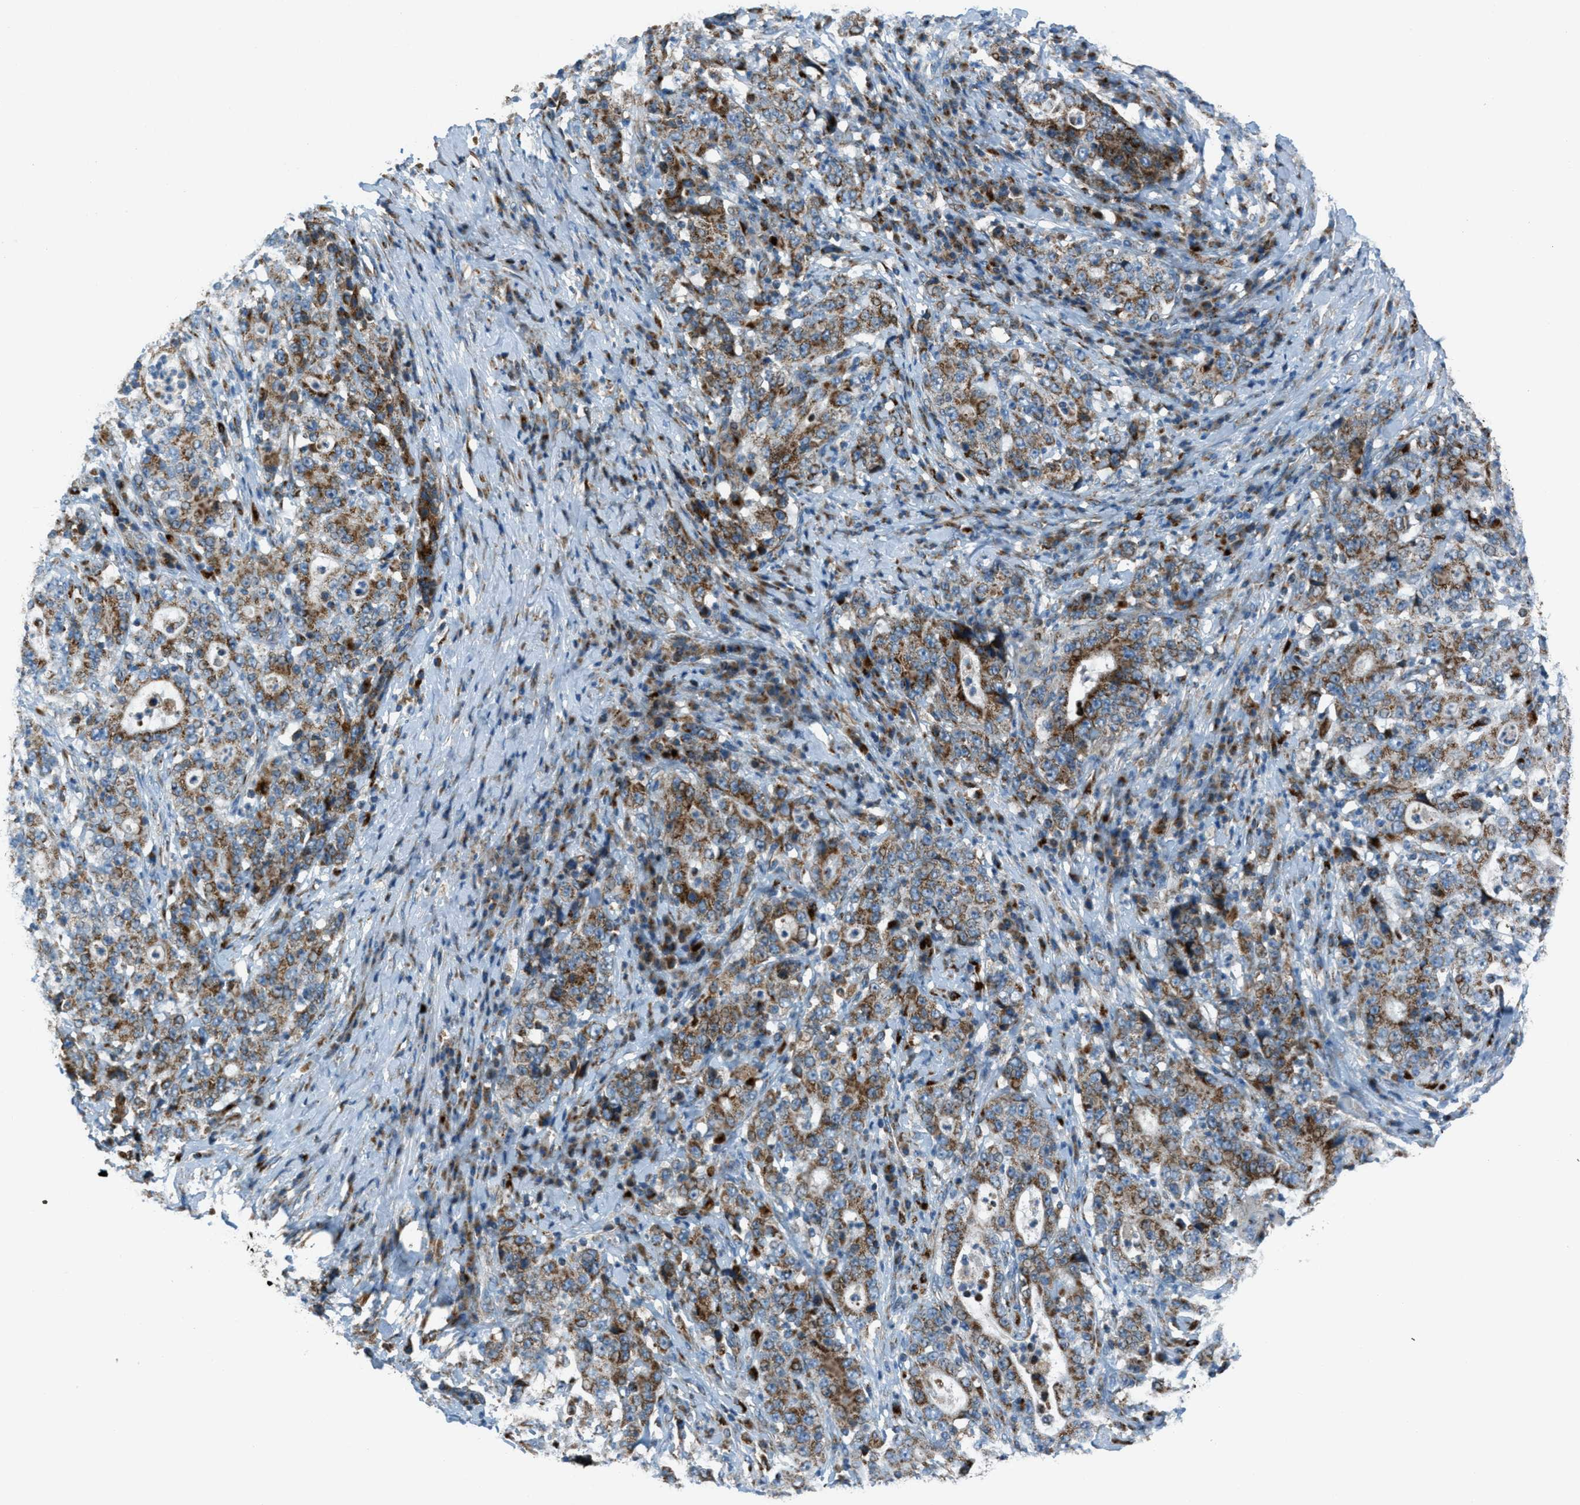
{"staining": {"intensity": "moderate", "quantity": ">75%", "location": "cytoplasmic/membranous"}, "tissue": "stomach cancer", "cell_type": "Tumor cells", "image_type": "cancer", "snomed": [{"axis": "morphology", "description": "Normal tissue, NOS"}, {"axis": "morphology", "description": "Adenocarcinoma, NOS"}, {"axis": "topography", "description": "Stomach, upper"}, {"axis": "topography", "description": "Stomach"}], "caption": "A micrograph showing moderate cytoplasmic/membranous staining in about >75% of tumor cells in stomach cancer, as visualized by brown immunohistochemical staining.", "gene": "BCKDK", "patient": {"sex": "male", "age": 59}}